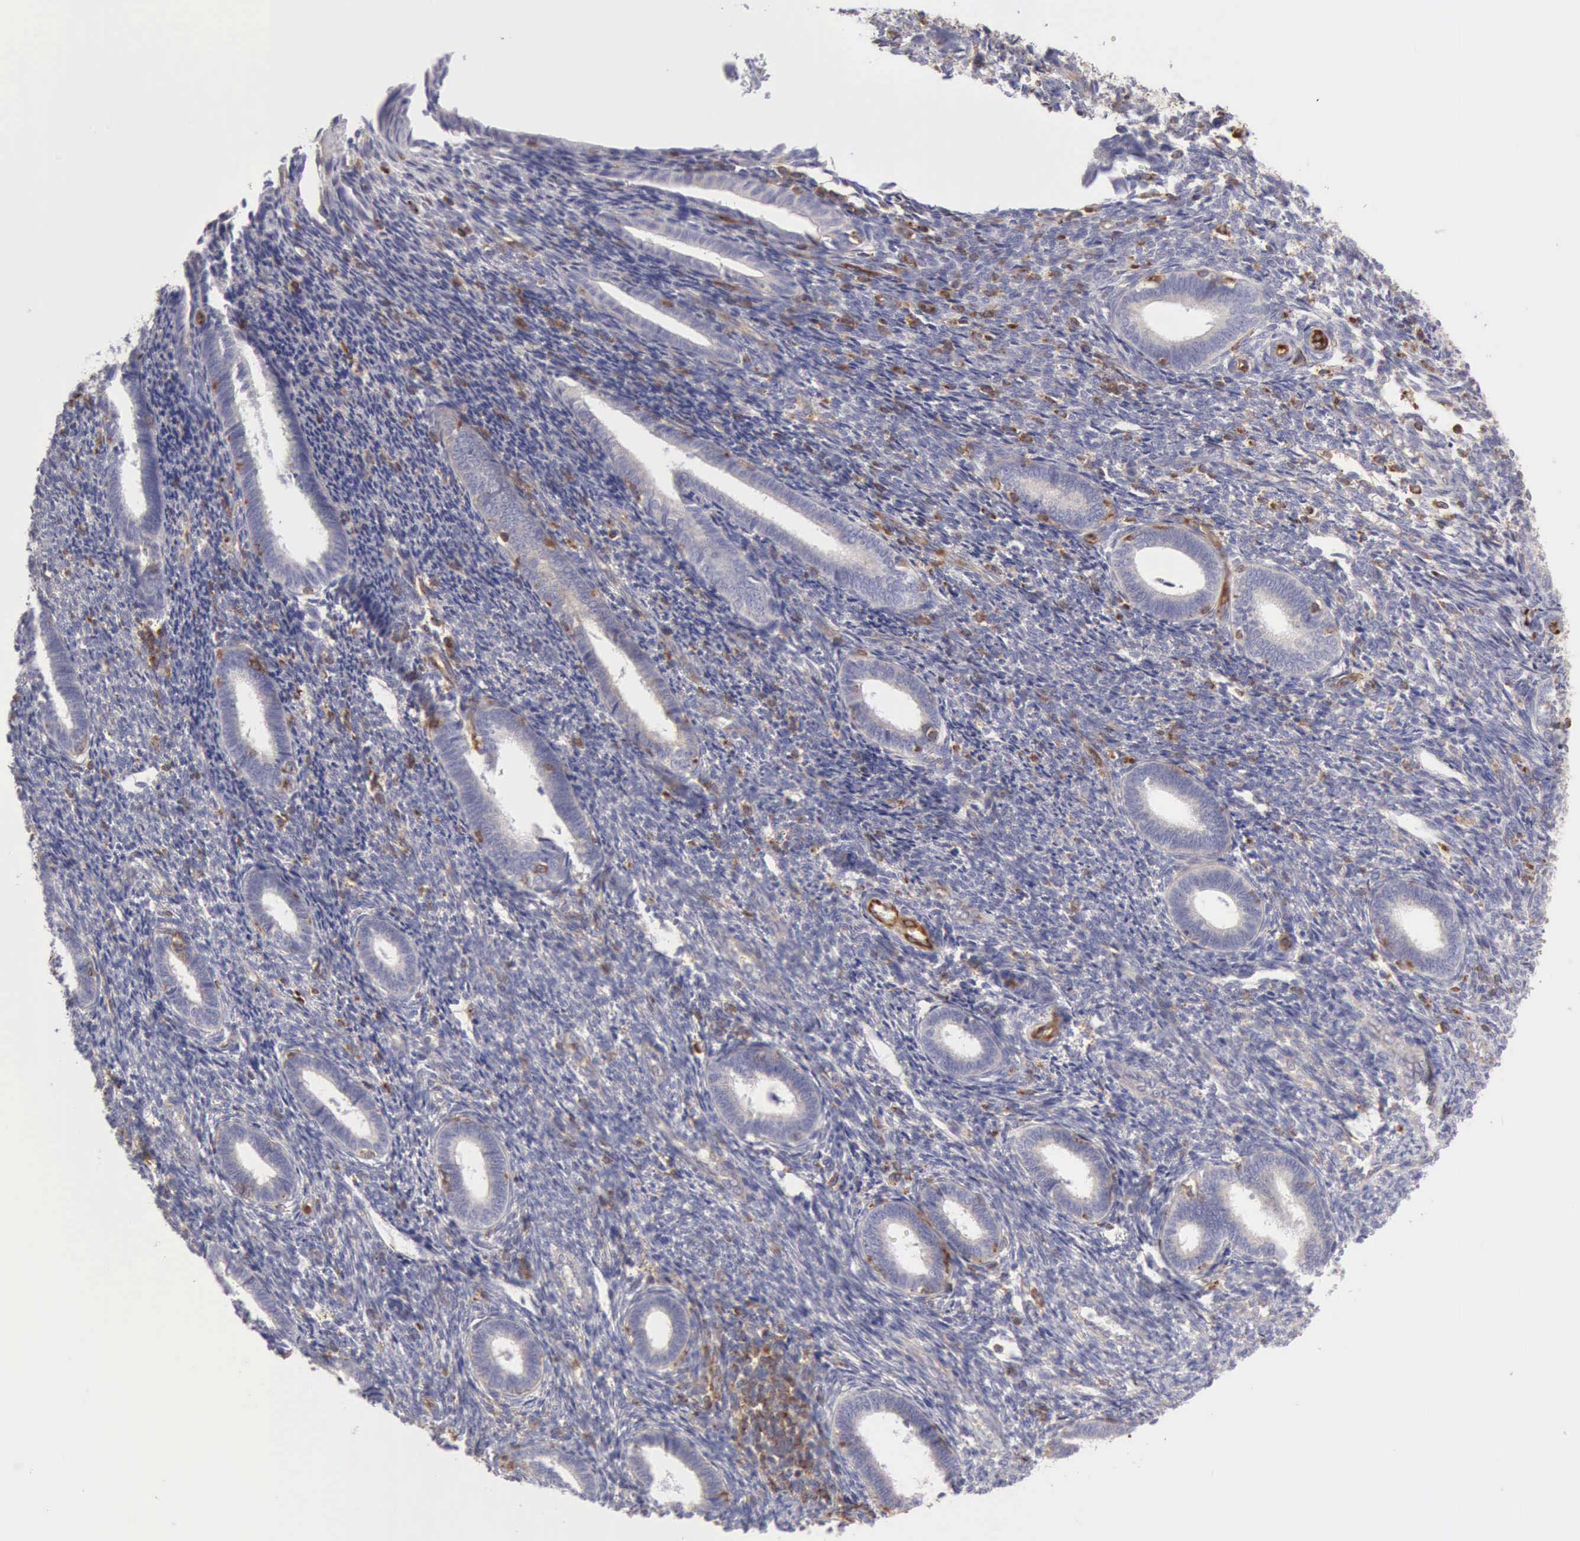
{"staining": {"intensity": "weak", "quantity": "<25%", "location": "cytoplasmic/membranous"}, "tissue": "endometrium", "cell_type": "Cells in endometrial stroma", "image_type": "normal", "snomed": [{"axis": "morphology", "description": "Normal tissue, NOS"}, {"axis": "topography", "description": "Endometrium"}], "caption": "This image is of benign endometrium stained with immunohistochemistry to label a protein in brown with the nuclei are counter-stained blue. There is no positivity in cells in endometrial stroma.", "gene": "ARHGAP4", "patient": {"sex": "female", "age": 27}}